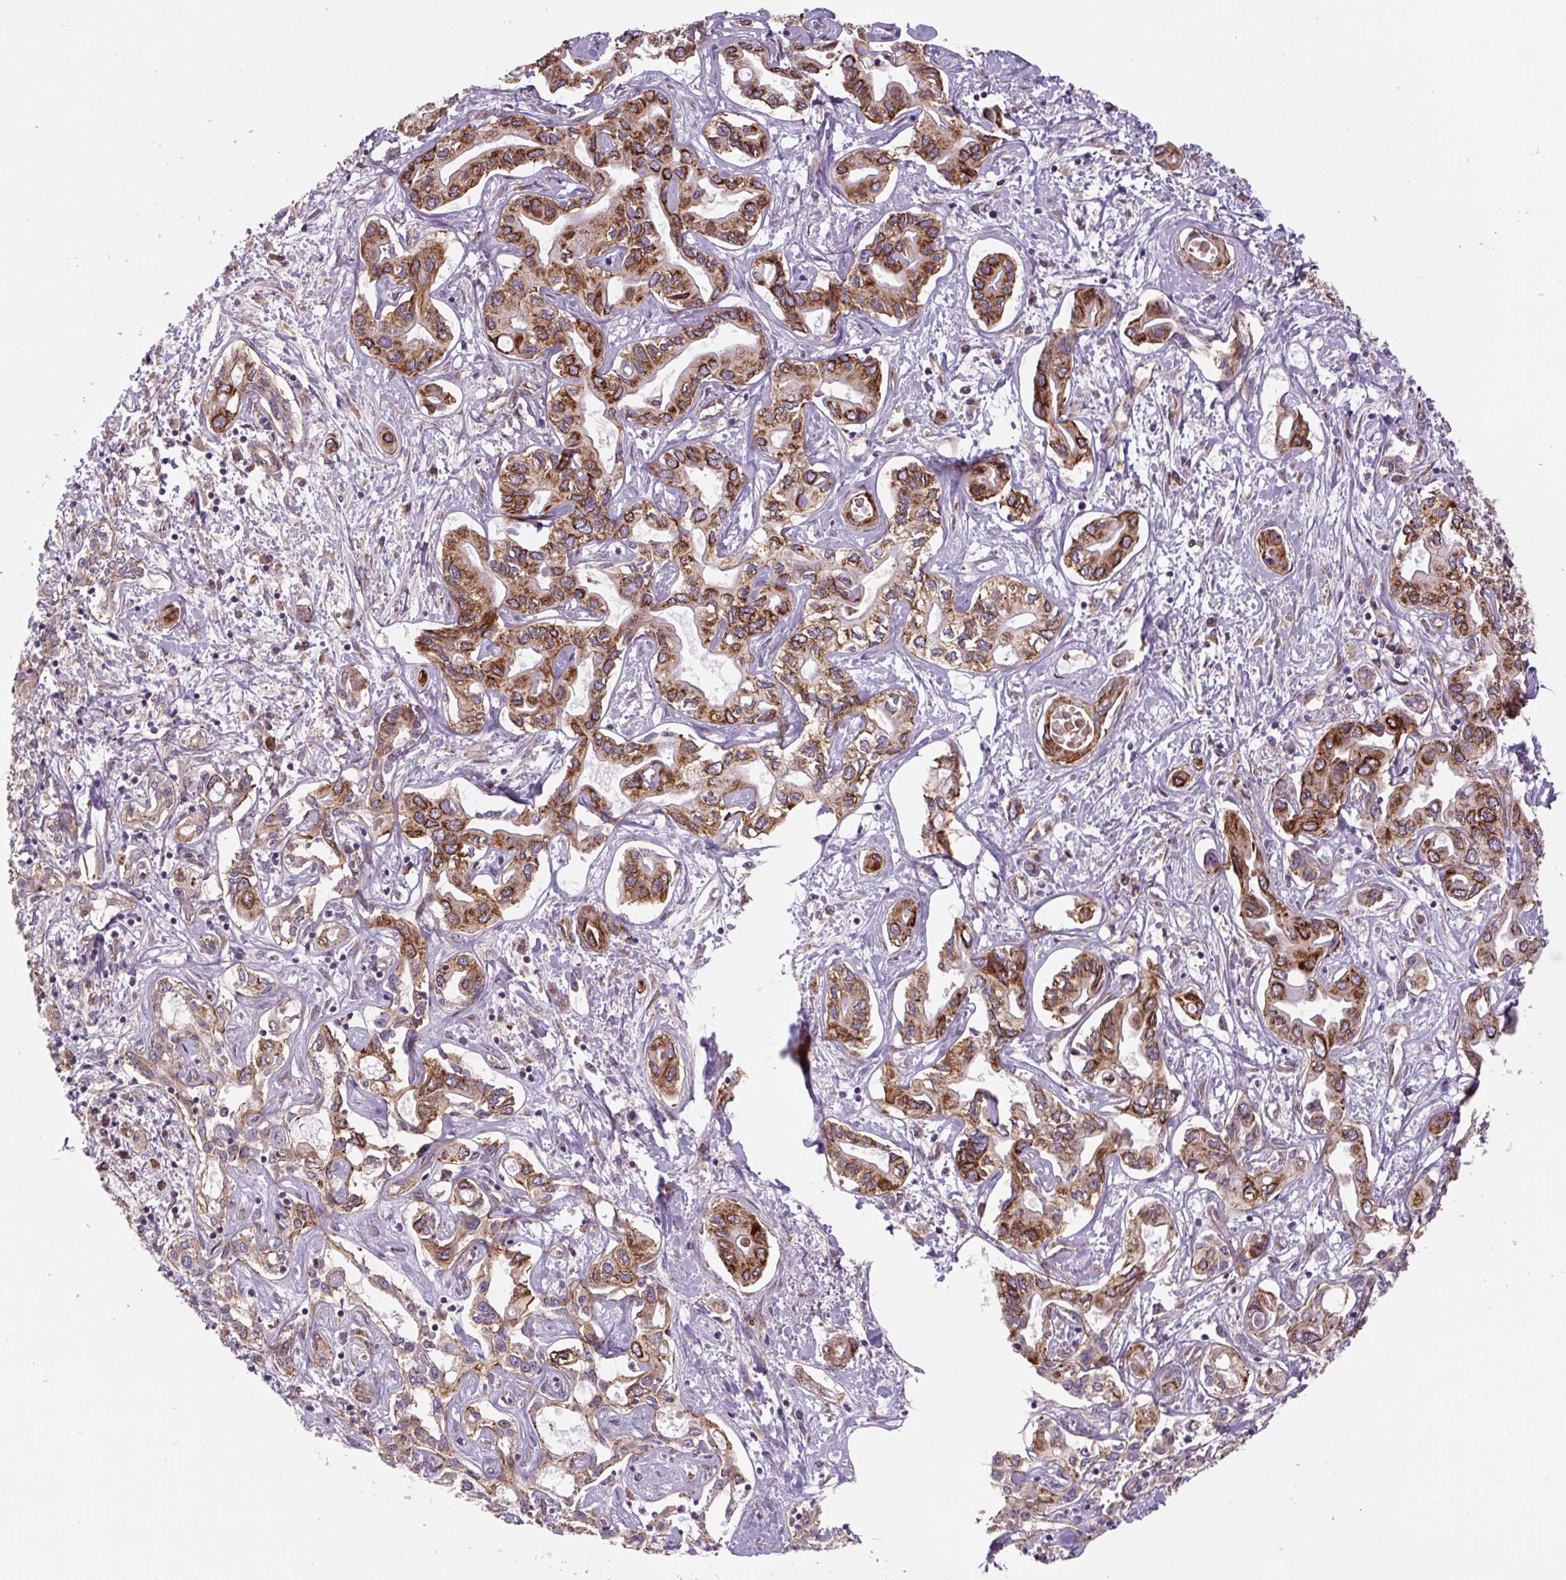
{"staining": {"intensity": "strong", "quantity": ">75%", "location": "cytoplasmic/membranous"}, "tissue": "liver cancer", "cell_type": "Tumor cells", "image_type": "cancer", "snomed": [{"axis": "morphology", "description": "Cholangiocarcinoma"}, {"axis": "topography", "description": "Liver"}], "caption": "Liver cholangiocarcinoma tissue displays strong cytoplasmic/membranous expression in about >75% of tumor cells", "gene": "SEPTIN10", "patient": {"sex": "female", "age": 64}}